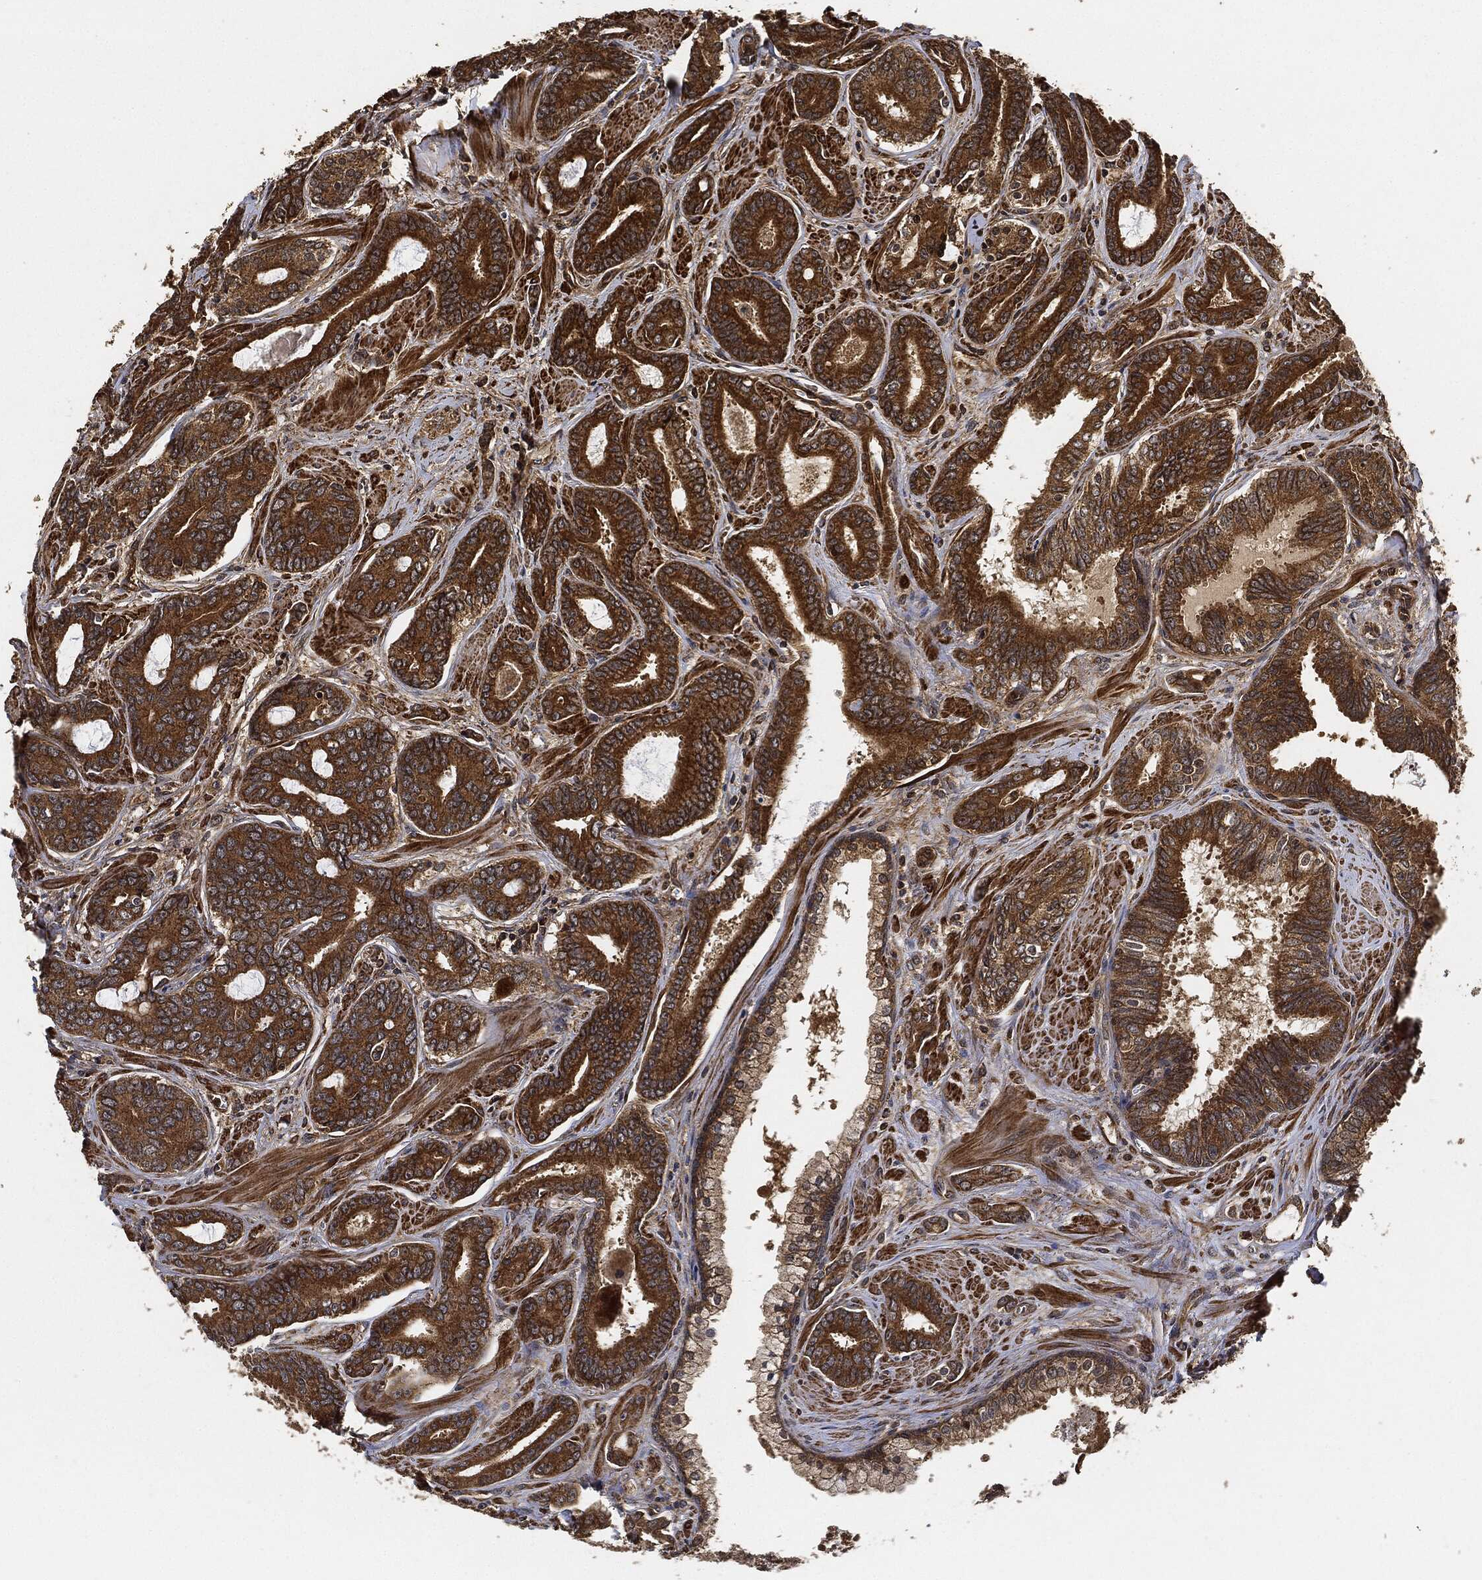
{"staining": {"intensity": "strong", "quantity": ">75%", "location": "cytoplasmic/membranous"}, "tissue": "prostate cancer", "cell_type": "Tumor cells", "image_type": "cancer", "snomed": [{"axis": "morphology", "description": "Adenocarcinoma, NOS"}, {"axis": "topography", "description": "Prostate"}], "caption": "Protein staining of prostate adenocarcinoma tissue exhibits strong cytoplasmic/membranous expression in about >75% of tumor cells. The staining is performed using DAB brown chromogen to label protein expression. The nuclei are counter-stained blue using hematoxylin.", "gene": "CEP290", "patient": {"sex": "male", "age": 55}}